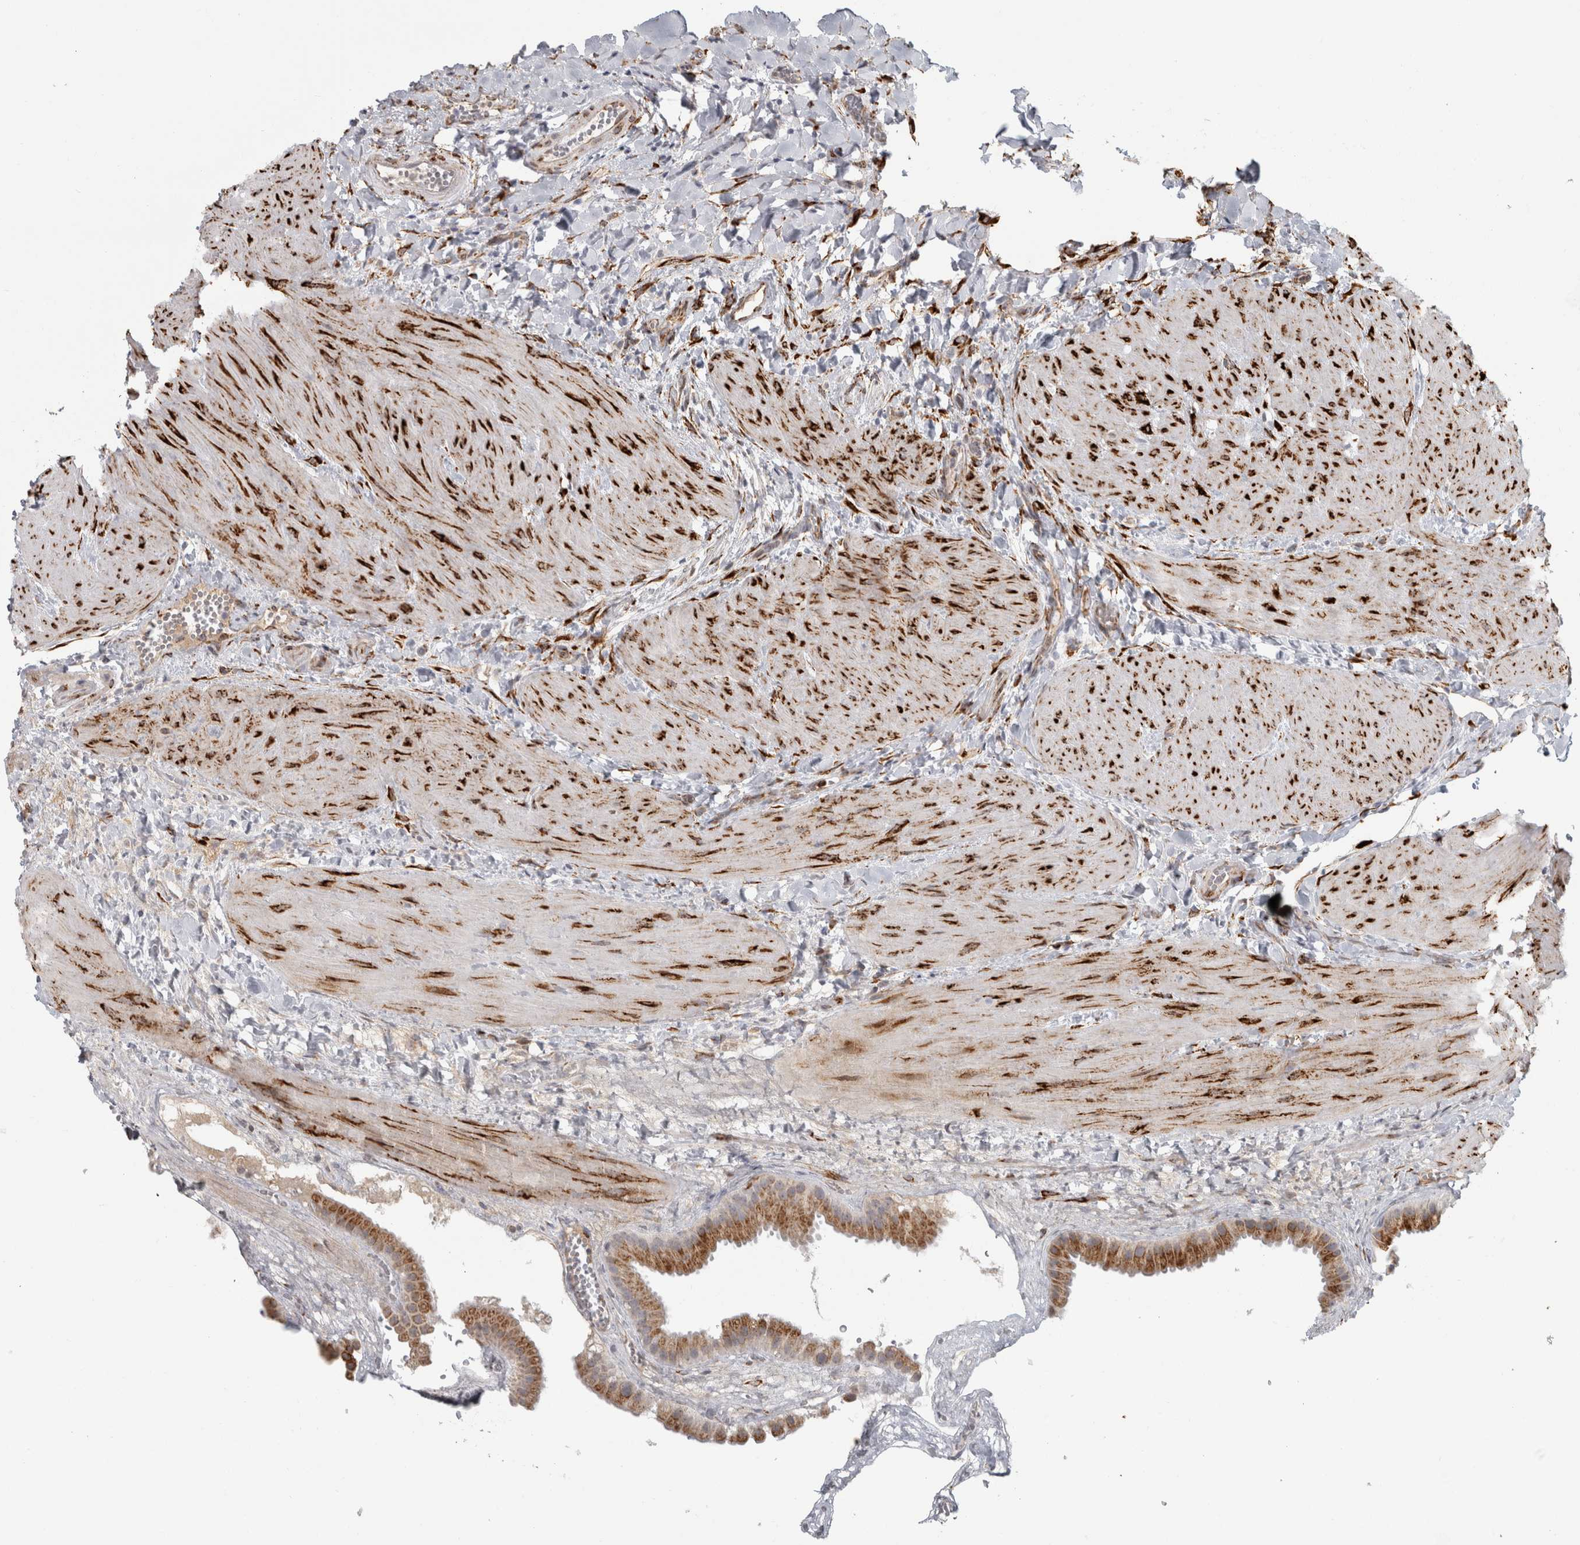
{"staining": {"intensity": "strong", "quantity": ">75%", "location": "cytoplasmic/membranous"}, "tissue": "gallbladder", "cell_type": "Glandular cells", "image_type": "normal", "snomed": [{"axis": "morphology", "description": "Normal tissue, NOS"}, {"axis": "topography", "description": "Gallbladder"}], "caption": "Protein expression analysis of normal human gallbladder reveals strong cytoplasmic/membranous expression in approximately >75% of glandular cells.", "gene": "OSTN", "patient": {"sex": "male", "age": 55}}